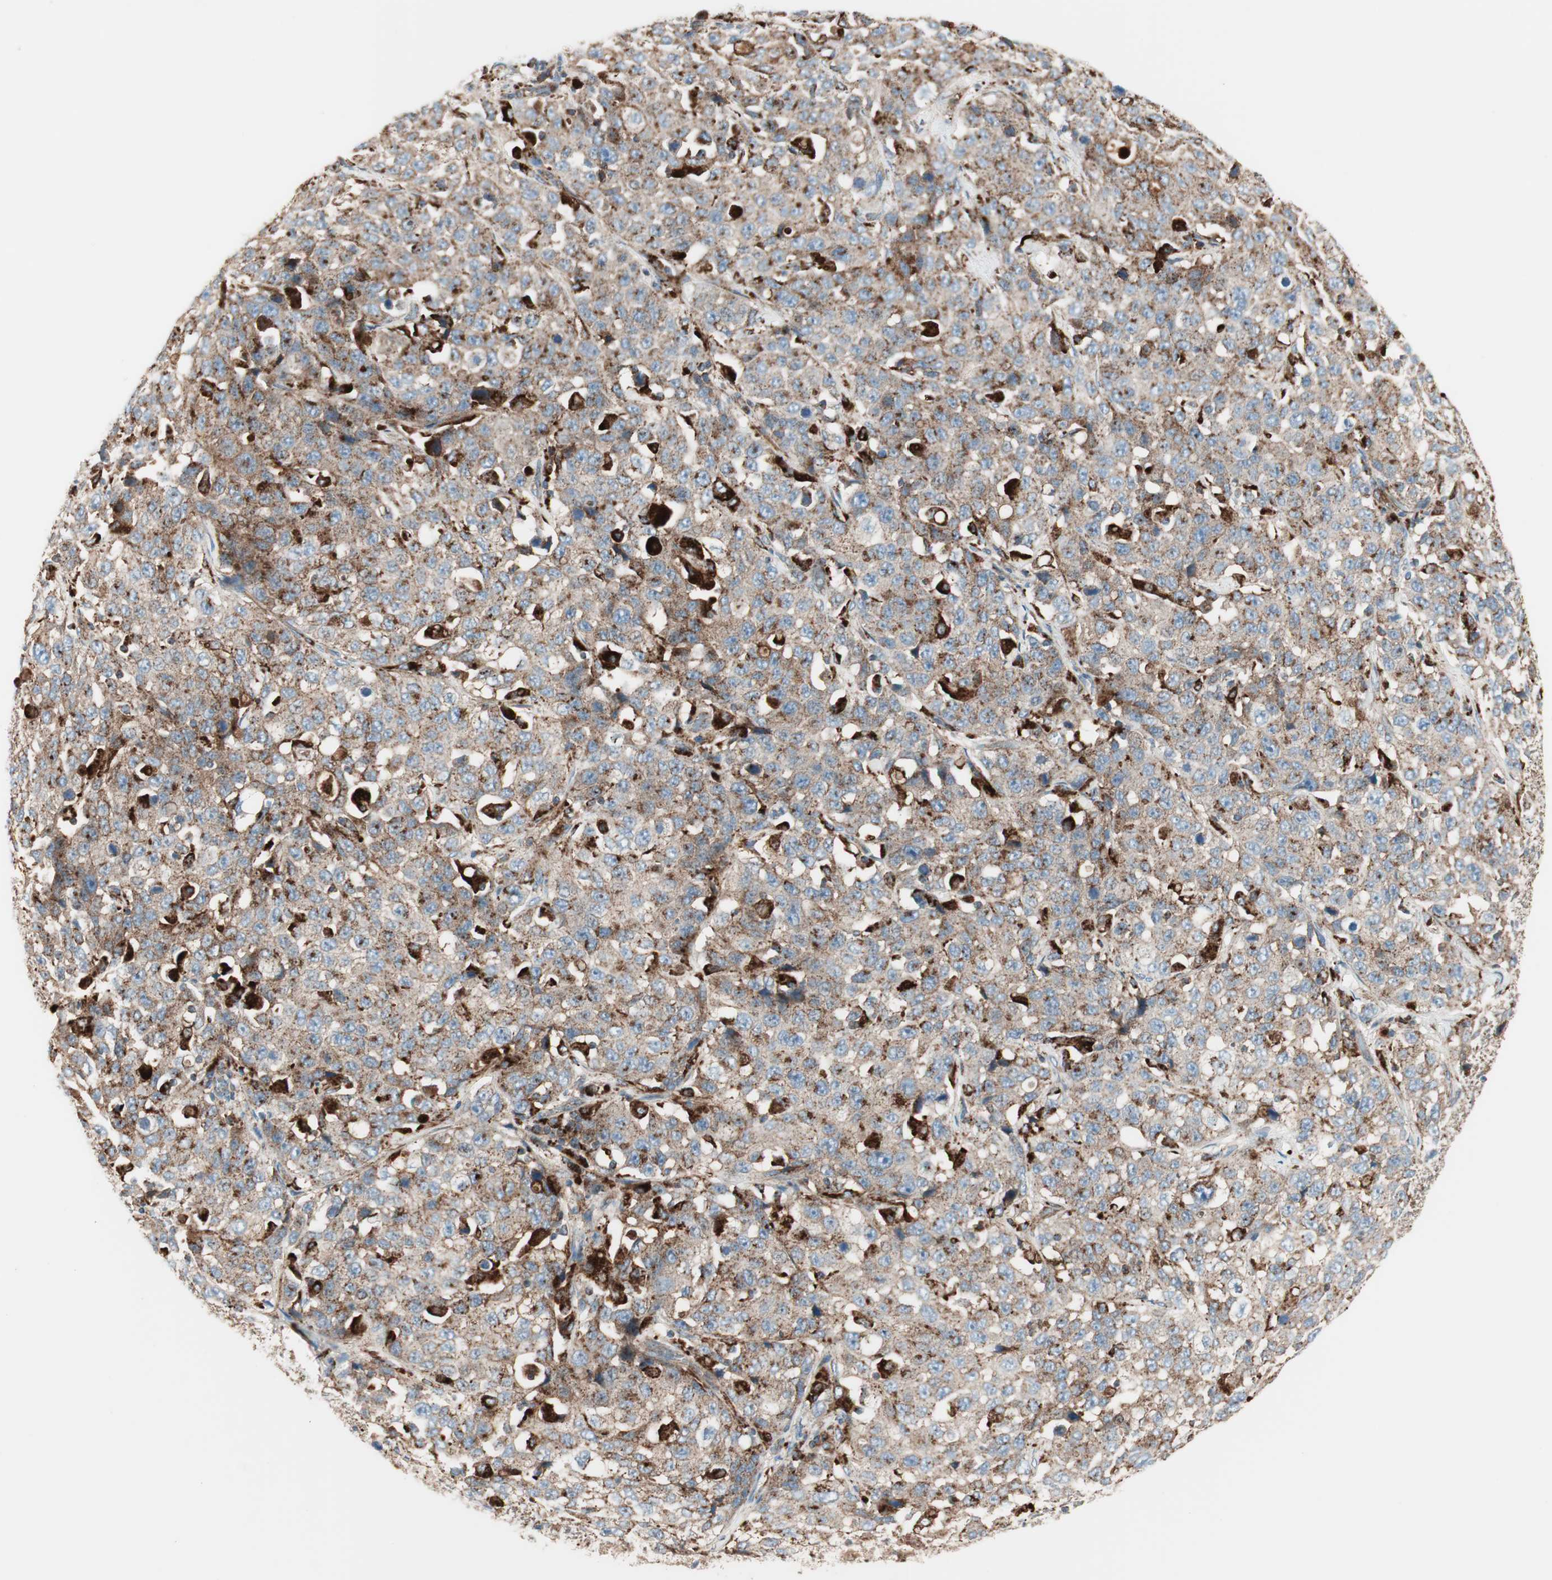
{"staining": {"intensity": "weak", "quantity": ">75%", "location": "cytoplasmic/membranous"}, "tissue": "stomach cancer", "cell_type": "Tumor cells", "image_type": "cancer", "snomed": [{"axis": "morphology", "description": "Normal tissue, NOS"}, {"axis": "morphology", "description": "Adenocarcinoma, NOS"}, {"axis": "topography", "description": "Stomach"}], "caption": "A brown stain labels weak cytoplasmic/membranous staining of a protein in human stomach cancer (adenocarcinoma) tumor cells. The staining was performed using DAB (3,3'-diaminobenzidine) to visualize the protein expression in brown, while the nuclei were stained in blue with hematoxylin (Magnification: 20x).", "gene": "ATP6V1G1", "patient": {"sex": "male", "age": 48}}